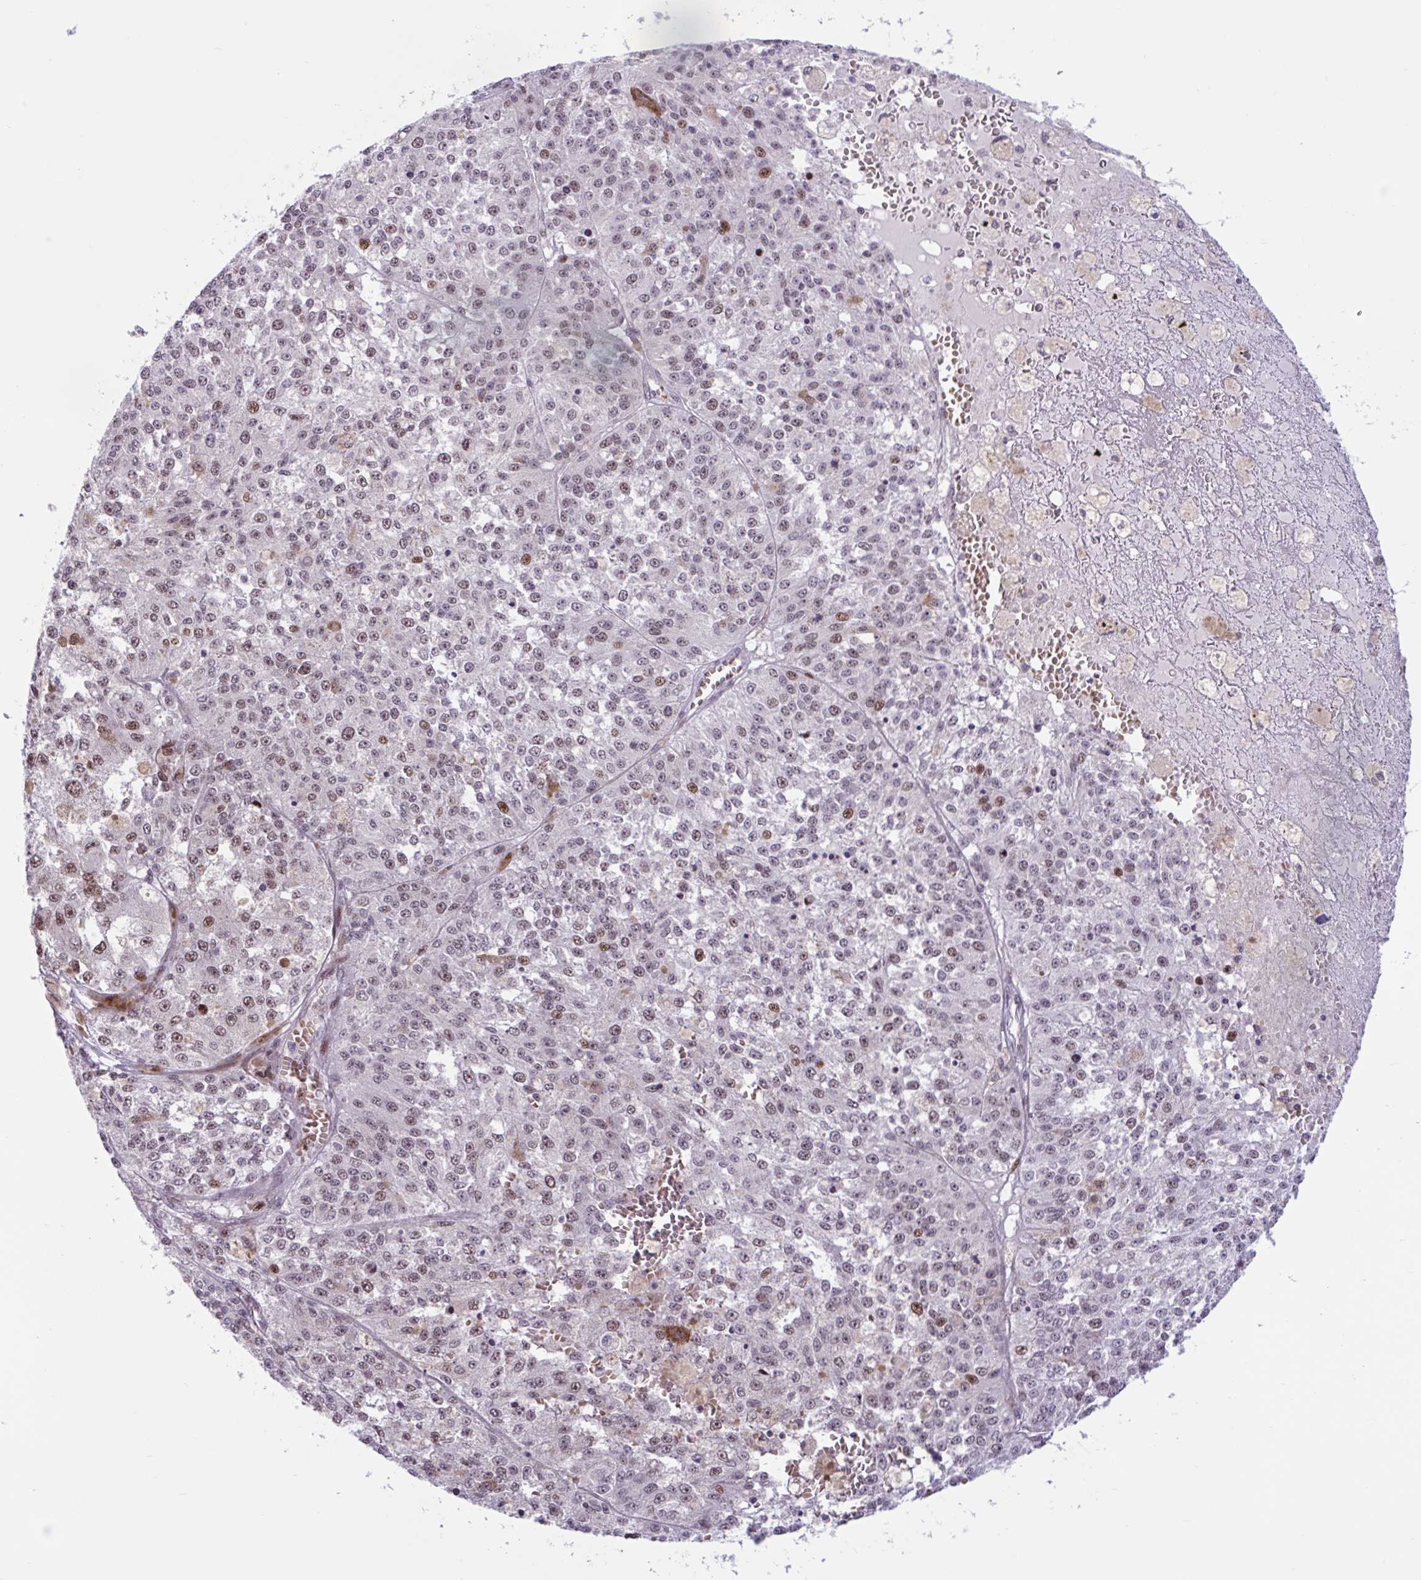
{"staining": {"intensity": "moderate", "quantity": "25%-75%", "location": "nuclear"}, "tissue": "melanoma", "cell_type": "Tumor cells", "image_type": "cancer", "snomed": [{"axis": "morphology", "description": "Malignant melanoma, Metastatic site"}, {"axis": "topography", "description": "Lymph node"}], "caption": "Tumor cells display medium levels of moderate nuclear staining in approximately 25%-75% of cells in malignant melanoma (metastatic site). The staining was performed using DAB (3,3'-diaminobenzidine), with brown indicating positive protein expression. Nuclei are stained blue with hematoxylin.", "gene": "RBL1", "patient": {"sex": "female", "age": 64}}